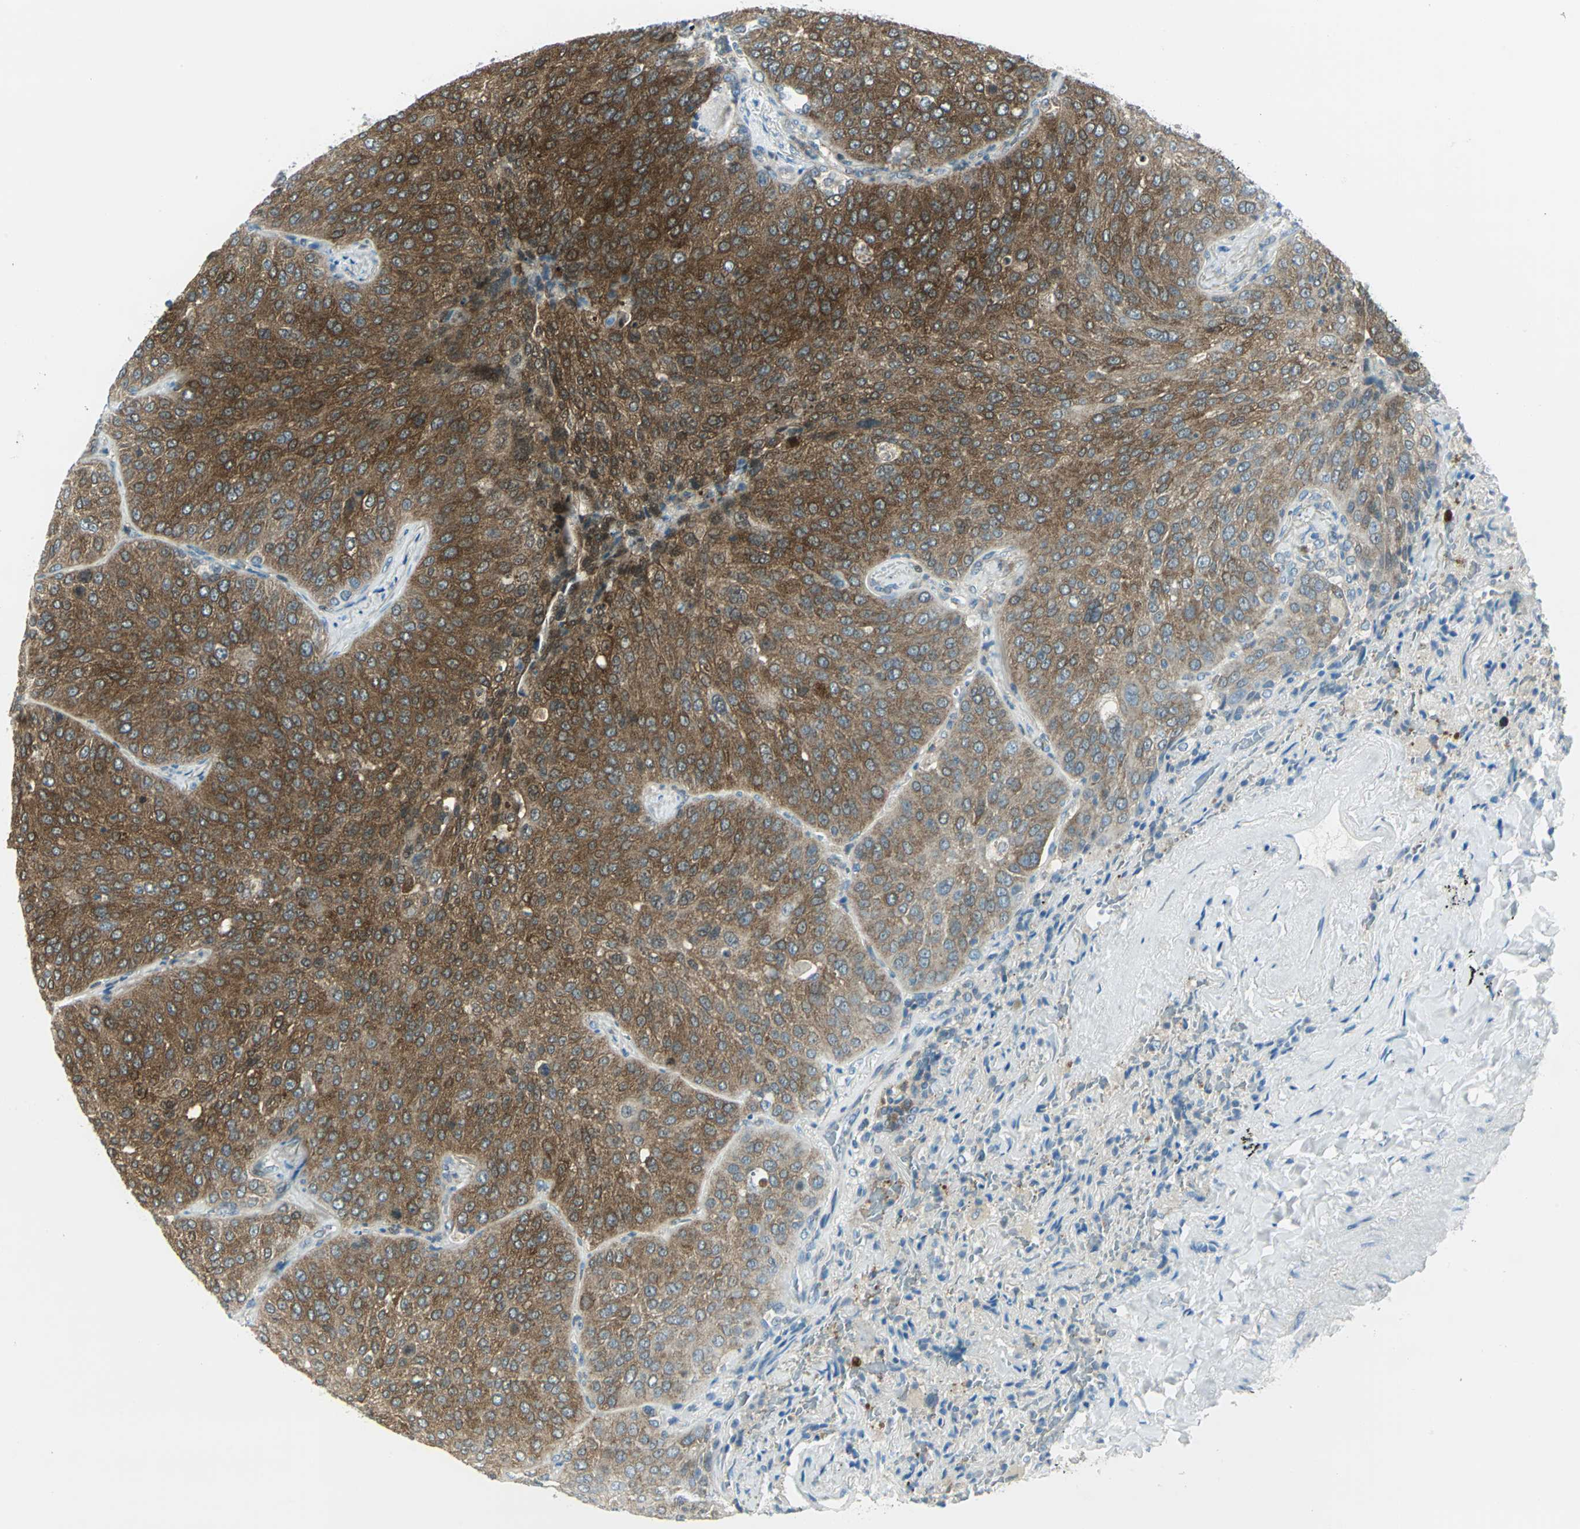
{"staining": {"intensity": "strong", "quantity": ">75%", "location": "cytoplasmic/membranous"}, "tissue": "lung cancer", "cell_type": "Tumor cells", "image_type": "cancer", "snomed": [{"axis": "morphology", "description": "Squamous cell carcinoma, NOS"}, {"axis": "topography", "description": "Lung"}], "caption": "Protein staining shows strong cytoplasmic/membranous expression in approximately >75% of tumor cells in lung cancer. (DAB IHC with brightfield microscopy, high magnification).", "gene": "ALDOA", "patient": {"sex": "male", "age": 54}}